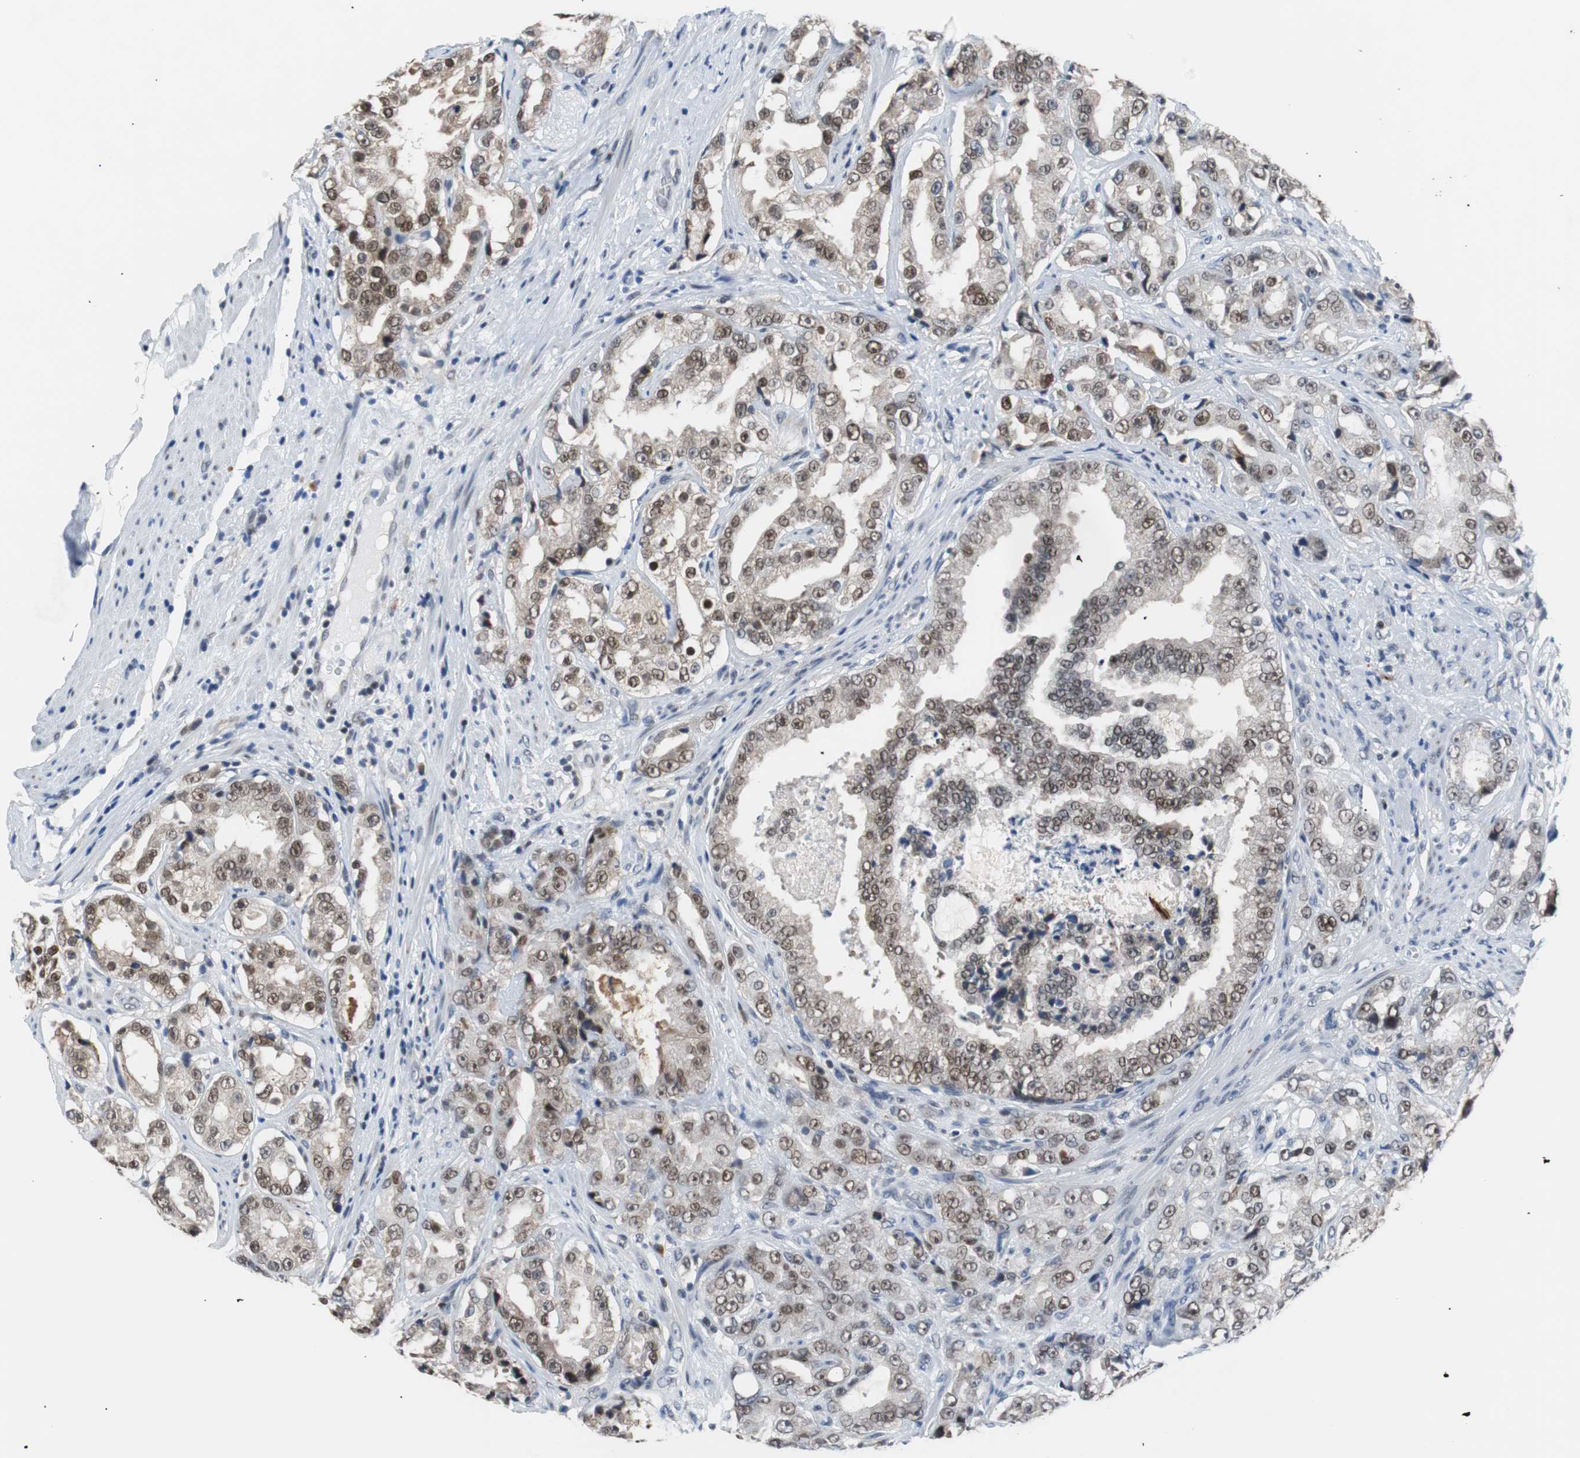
{"staining": {"intensity": "moderate", "quantity": "25%-75%", "location": "nuclear"}, "tissue": "prostate cancer", "cell_type": "Tumor cells", "image_type": "cancer", "snomed": [{"axis": "morphology", "description": "Adenocarcinoma, High grade"}, {"axis": "topography", "description": "Prostate"}], "caption": "The image shows a brown stain indicating the presence of a protein in the nuclear of tumor cells in prostate high-grade adenocarcinoma.", "gene": "USP28", "patient": {"sex": "male", "age": 73}}